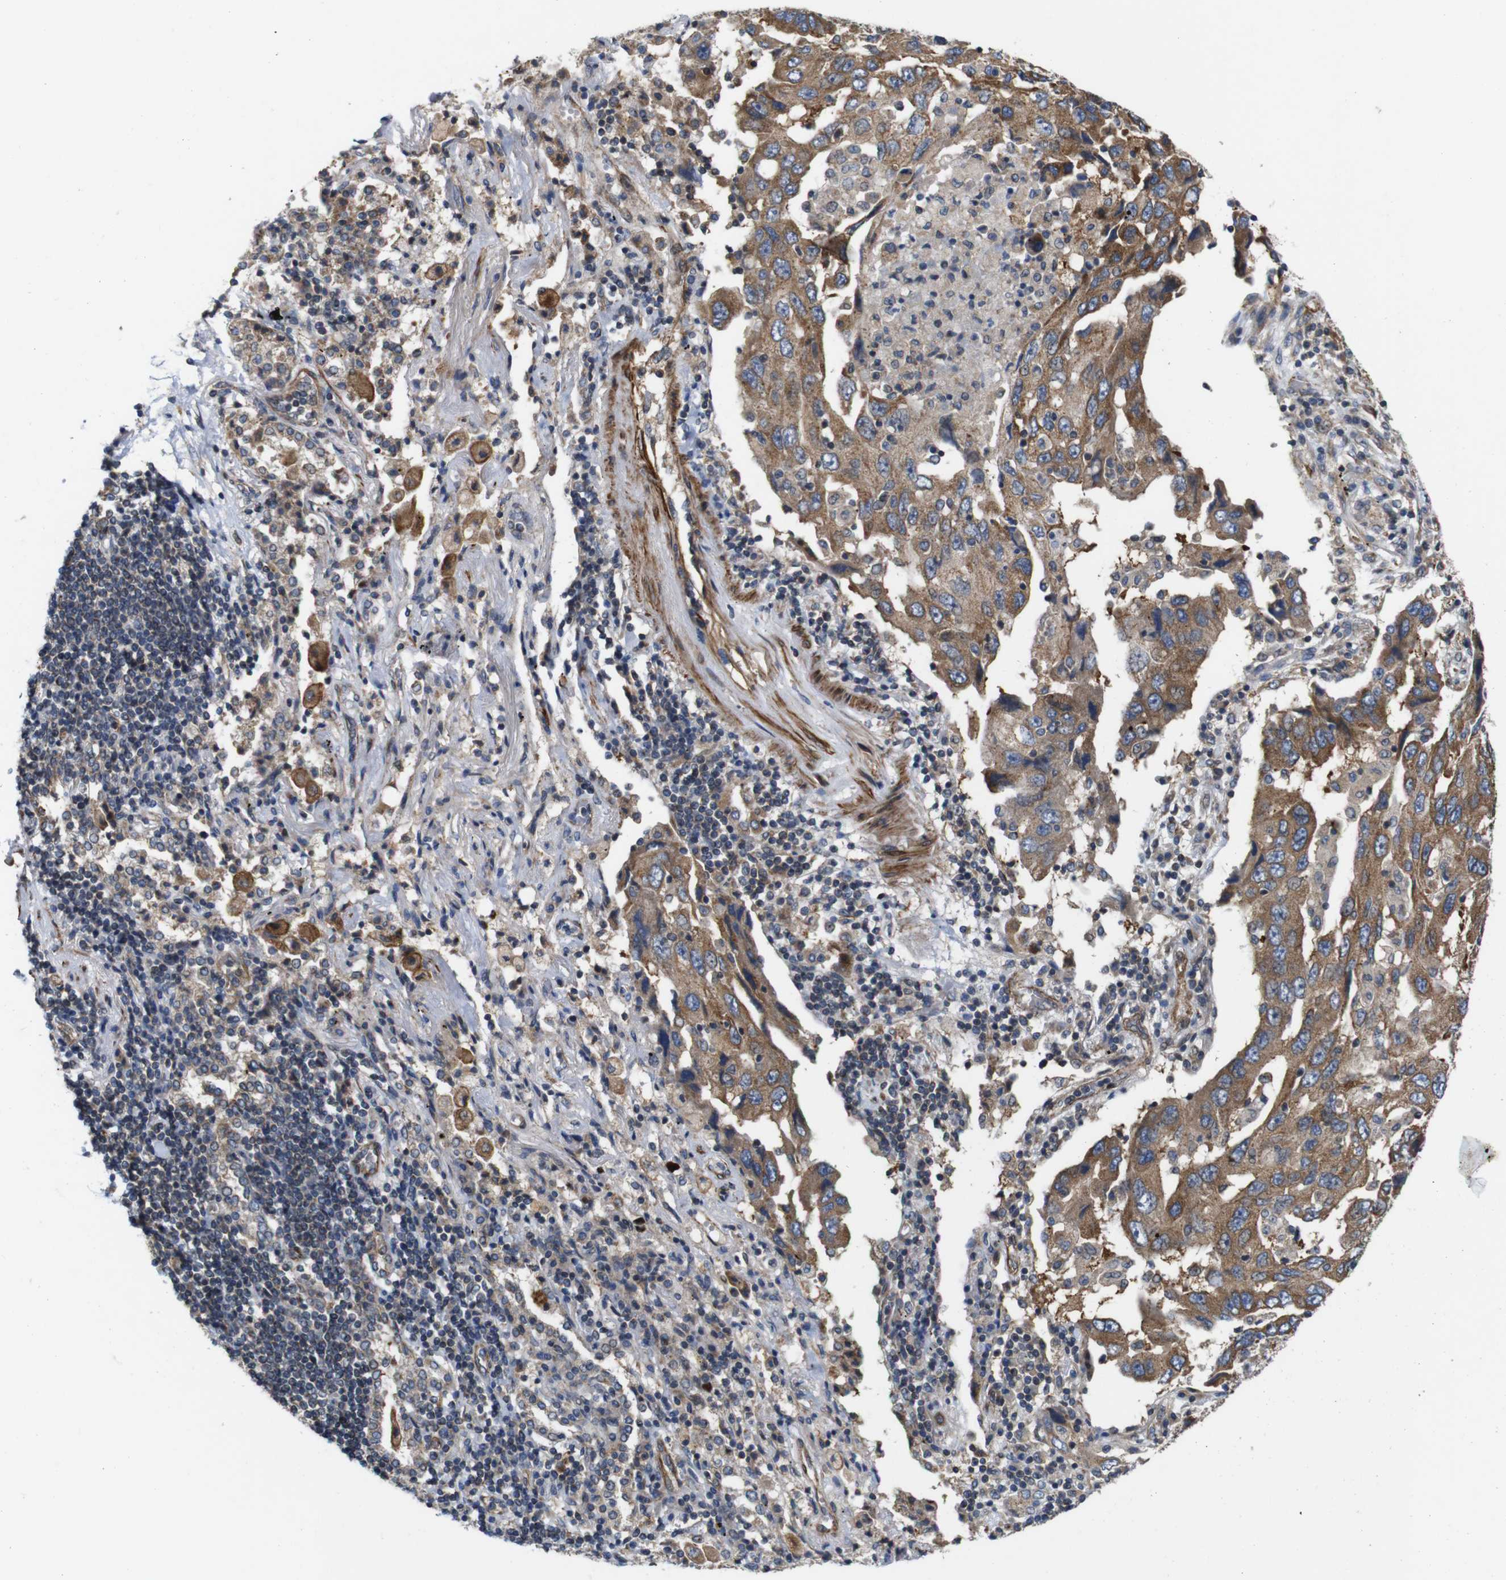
{"staining": {"intensity": "moderate", "quantity": ">75%", "location": "cytoplasmic/membranous"}, "tissue": "lung cancer", "cell_type": "Tumor cells", "image_type": "cancer", "snomed": [{"axis": "morphology", "description": "Adenocarcinoma, NOS"}, {"axis": "topography", "description": "Lung"}], "caption": "Protein expression analysis of human lung cancer (adenocarcinoma) reveals moderate cytoplasmic/membranous positivity in about >75% of tumor cells.", "gene": "GGT7", "patient": {"sex": "female", "age": 65}}